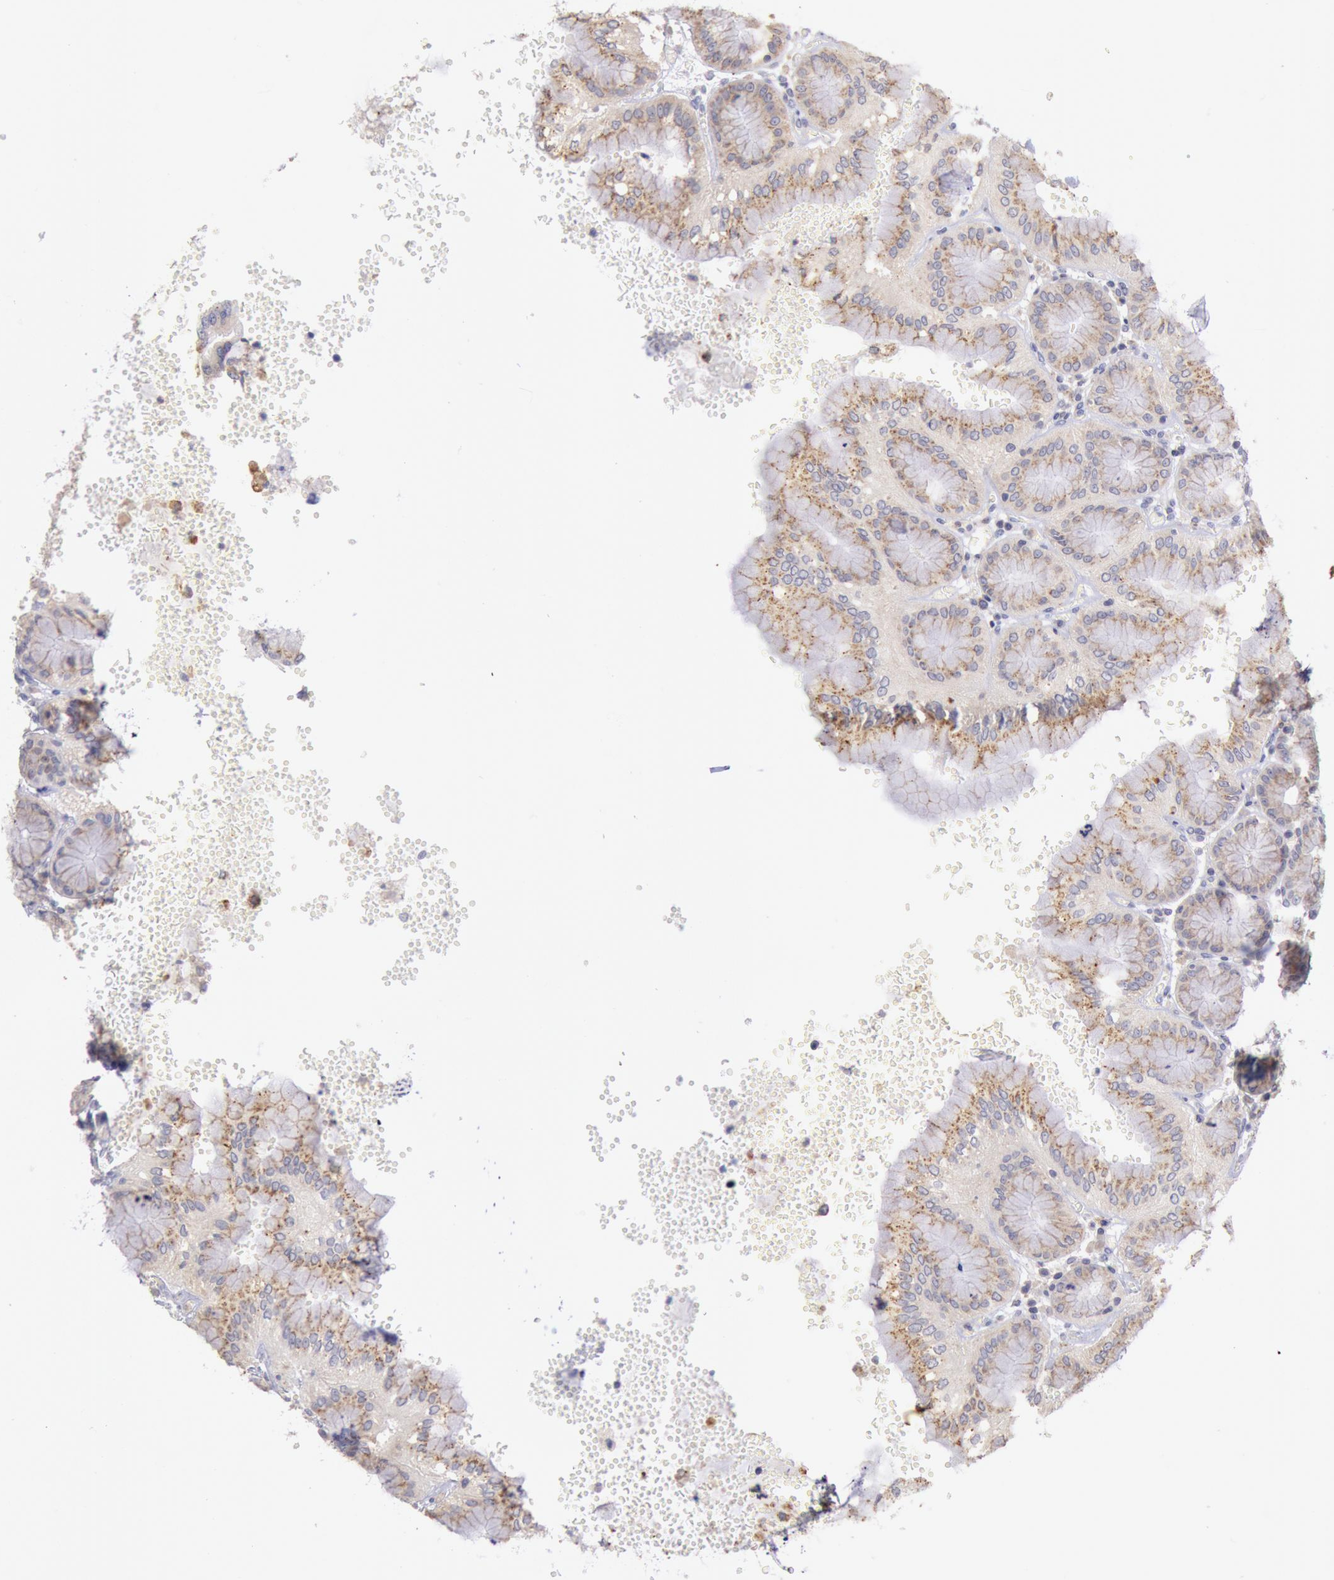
{"staining": {"intensity": "moderate", "quantity": ">75%", "location": "cytoplasmic/membranous"}, "tissue": "stomach", "cell_type": "Glandular cells", "image_type": "normal", "snomed": [{"axis": "morphology", "description": "Normal tissue, NOS"}, {"axis": "topography", "description": "Stomach, upper"}, {"axis": "topography", "description": "Stomach"}], "caption": "A brown stain shows moderate cytoplasmic/membranous staining of a protein in glandular cells of benign stomach.", "gene": "GAL3ST1", "patient": {"sex": "male", "age": 76}}